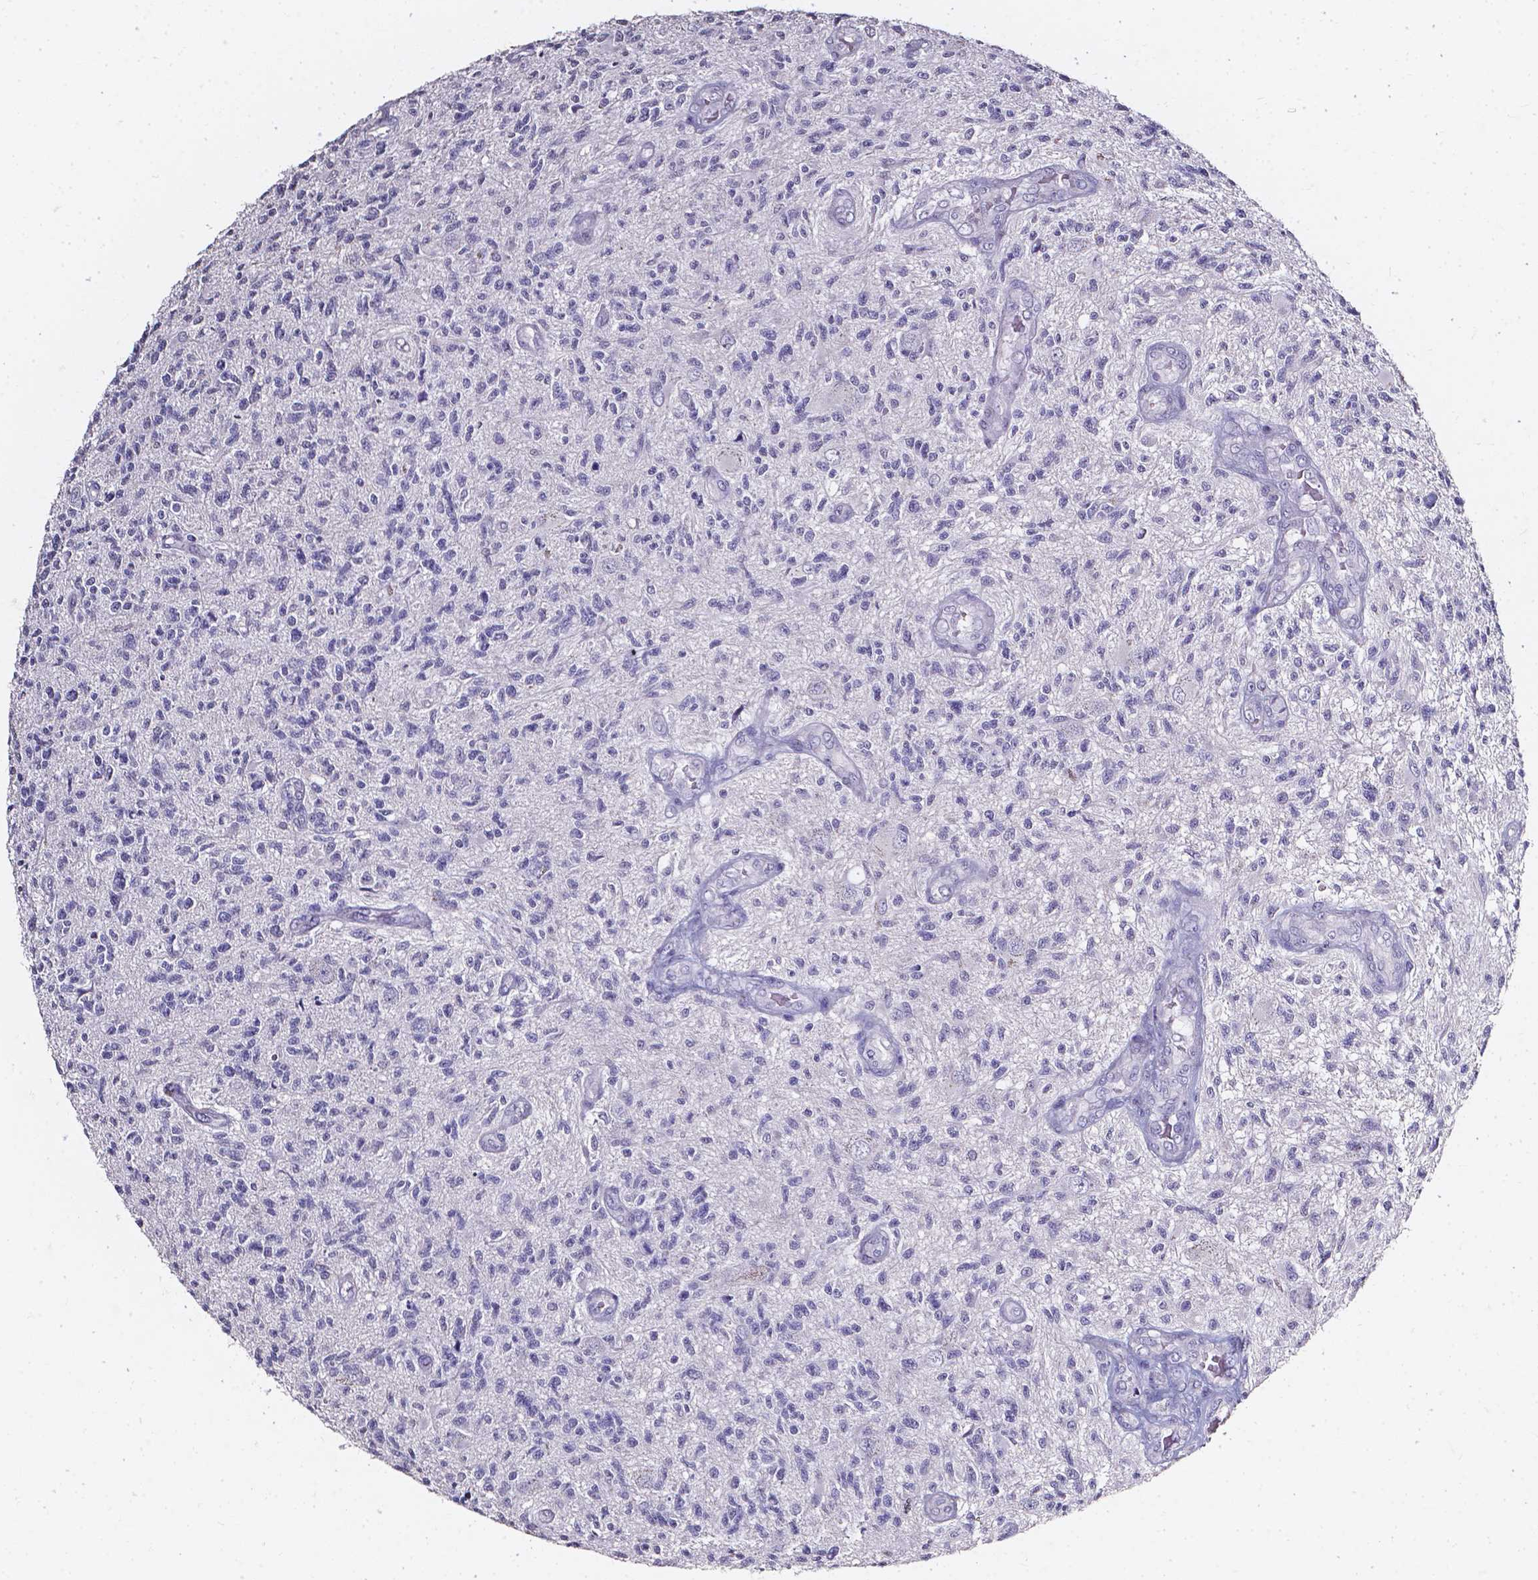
{"staining": {"intensity": "negative", "quantity": "none", "location": "none"}, "tissue": "glioma", "cell_type": "Tumor cells", "image_type": "cancer", "snomed": [{"axis": "morphology", "description": "Glioma, malignant, High grade"}, {"axis": "topography", "description": "Brain"}], "caption": "Tumor cells are negative for protein expression in human malignant high-grade glioma.", "gene": "AKR1B10", "patient": {"sex": "male", "age": 56}}